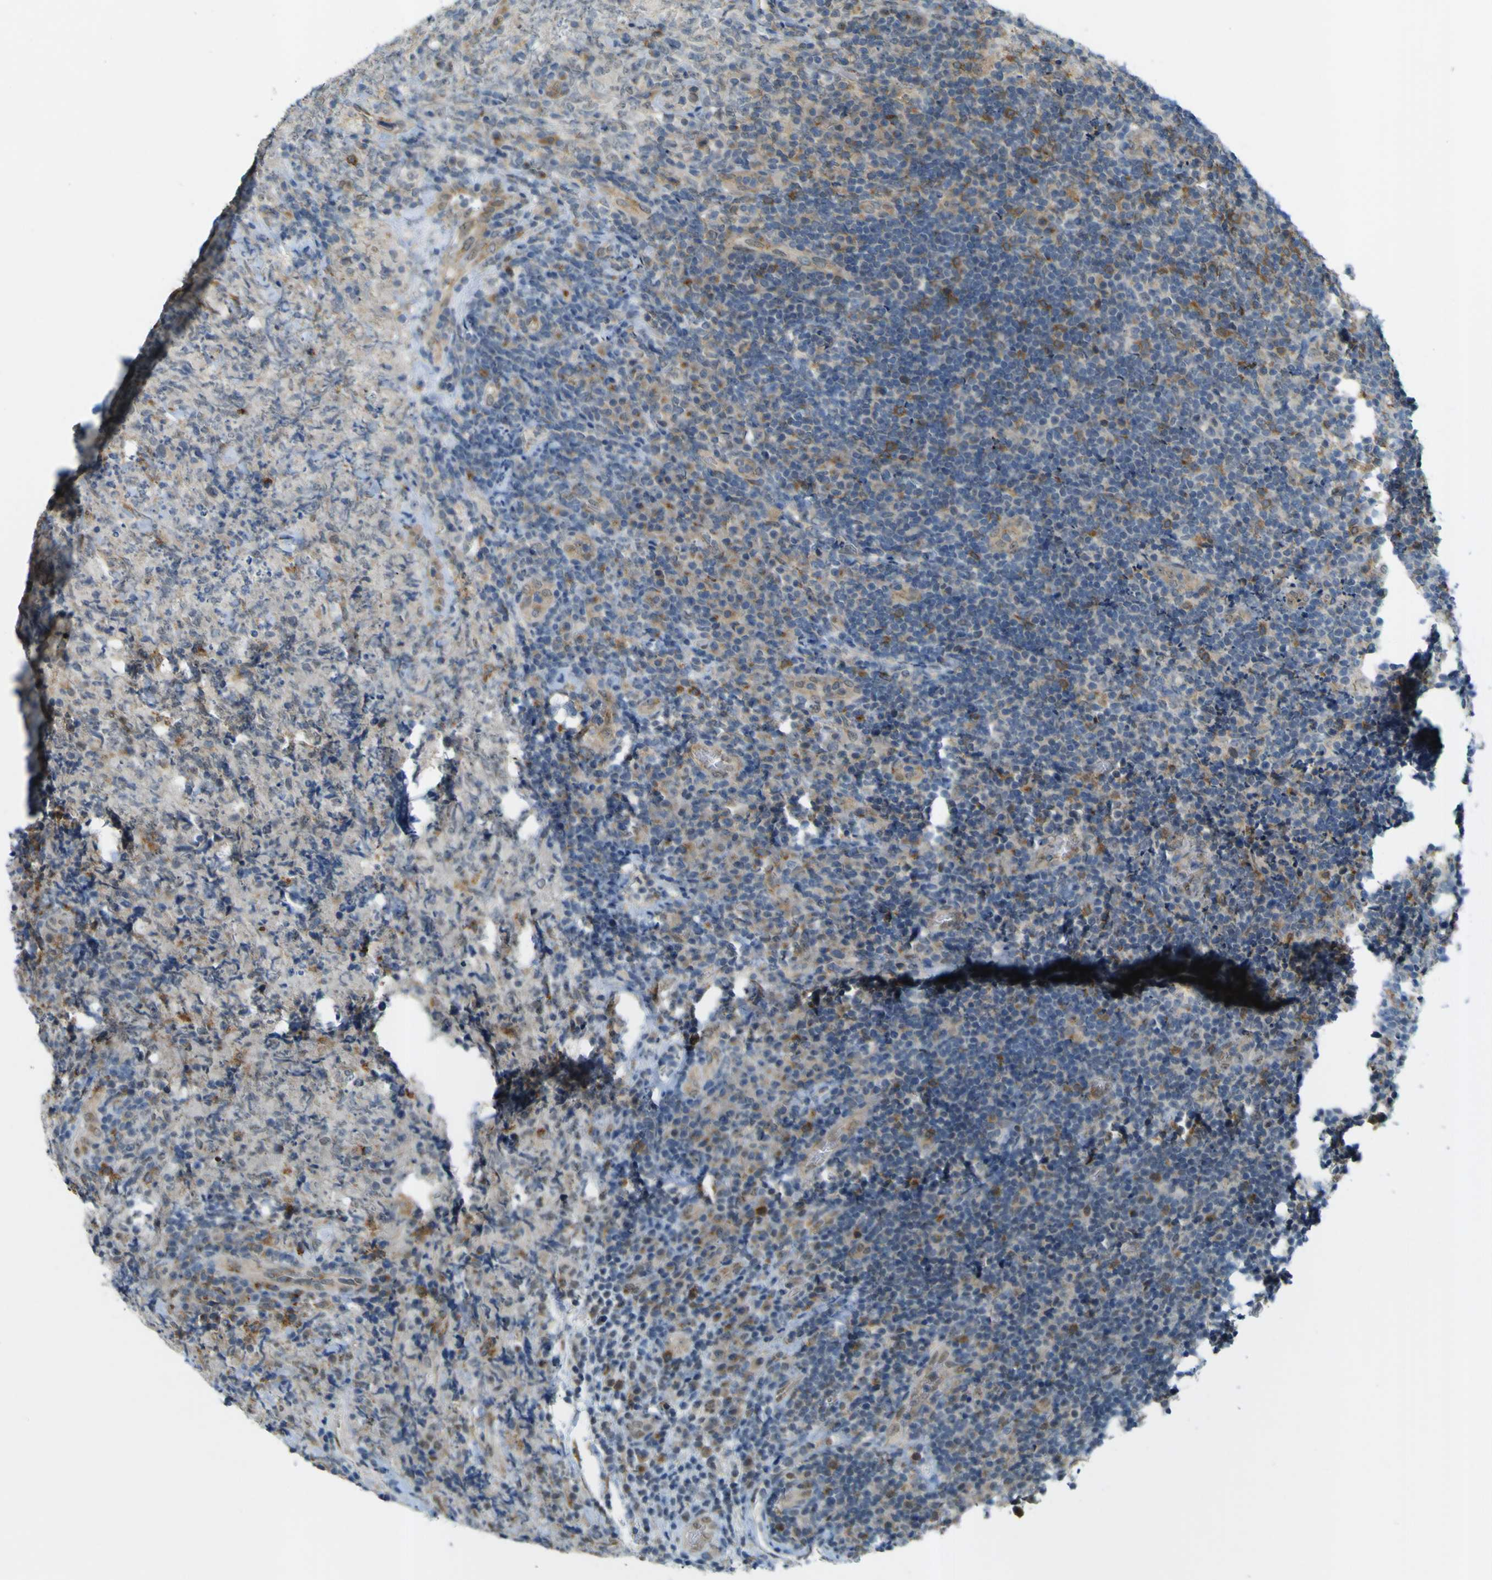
{"staining": {"intensity": "weak", "quantity": "<25%", "location": "cytoplasmic/membranous,nuclear"}, "tissue": "lymphoma", "cell_type": "Tumor cells", "image_type": "cancer", "snomed": [{"axis": "morphology", "description": "Malignant lymphoma, non-Hodgkin's type, High grade"}, {"axis": "topography", "description": "Tonsil"}], "caption": "IHC of malignant lymphoma, non-Hodgkin's type (high-grade) demonstrates no positivity in tumor cells.", "gene": "IGF2R", "patient": {"sex": "female", "age": 36}}